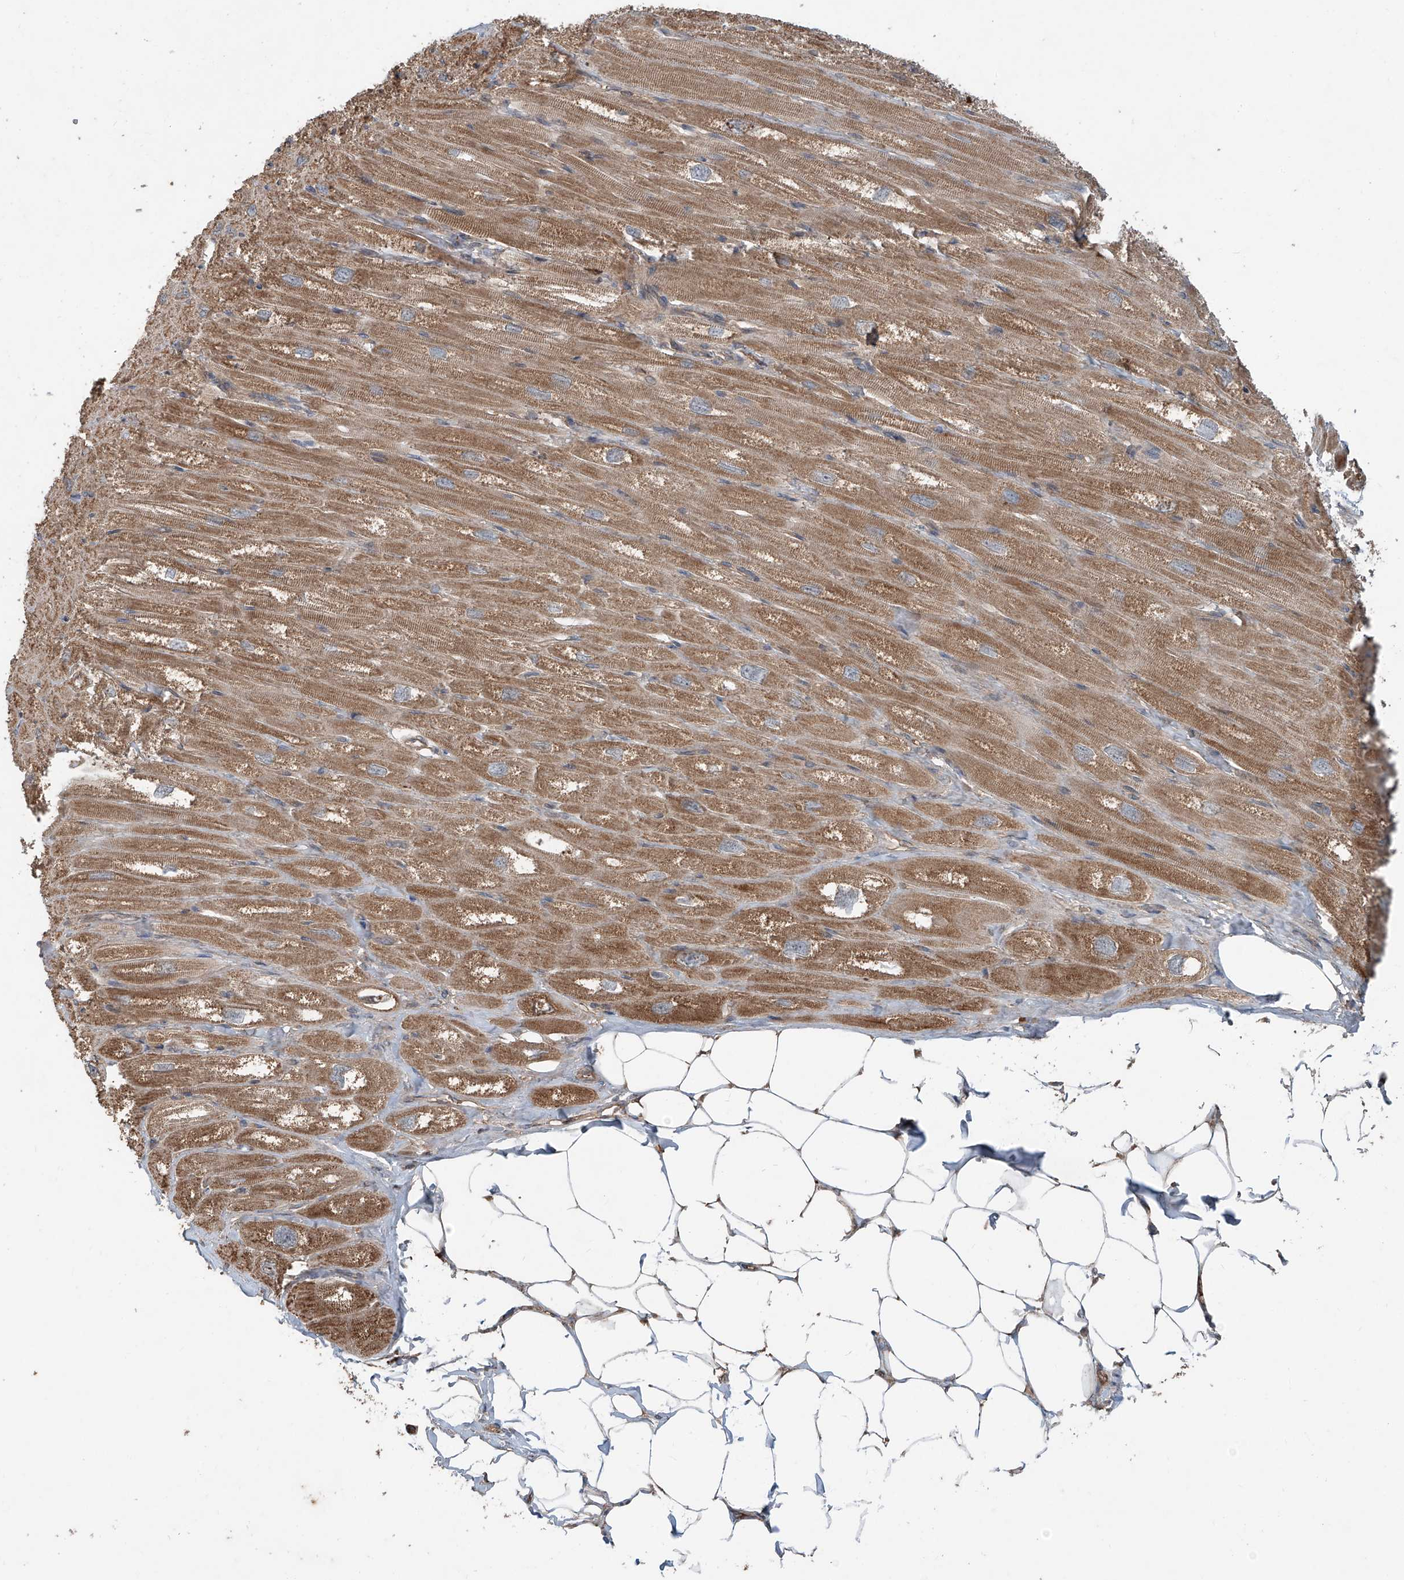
{"staining": {"intensity": "moderate", "quantity": ">75%", "location": "cytoplasmic/membranous"}, "tissue": "heart muscle", "cell_type": "Cardiomyocytes", "image_type": "normal", "snomed": [{"axis": "morphology", "description": "Normal tissue, NOS"}, {"axis": "topography", "description": "Heart"}], "caption": "Protein analysis of benign heart muscle shows moderate cytoplasmic/membranous positivity in approximately >75% of cardiomyocytes.", "gene": "ADAM23", "patient": {"sex": "male", "age": 50}}